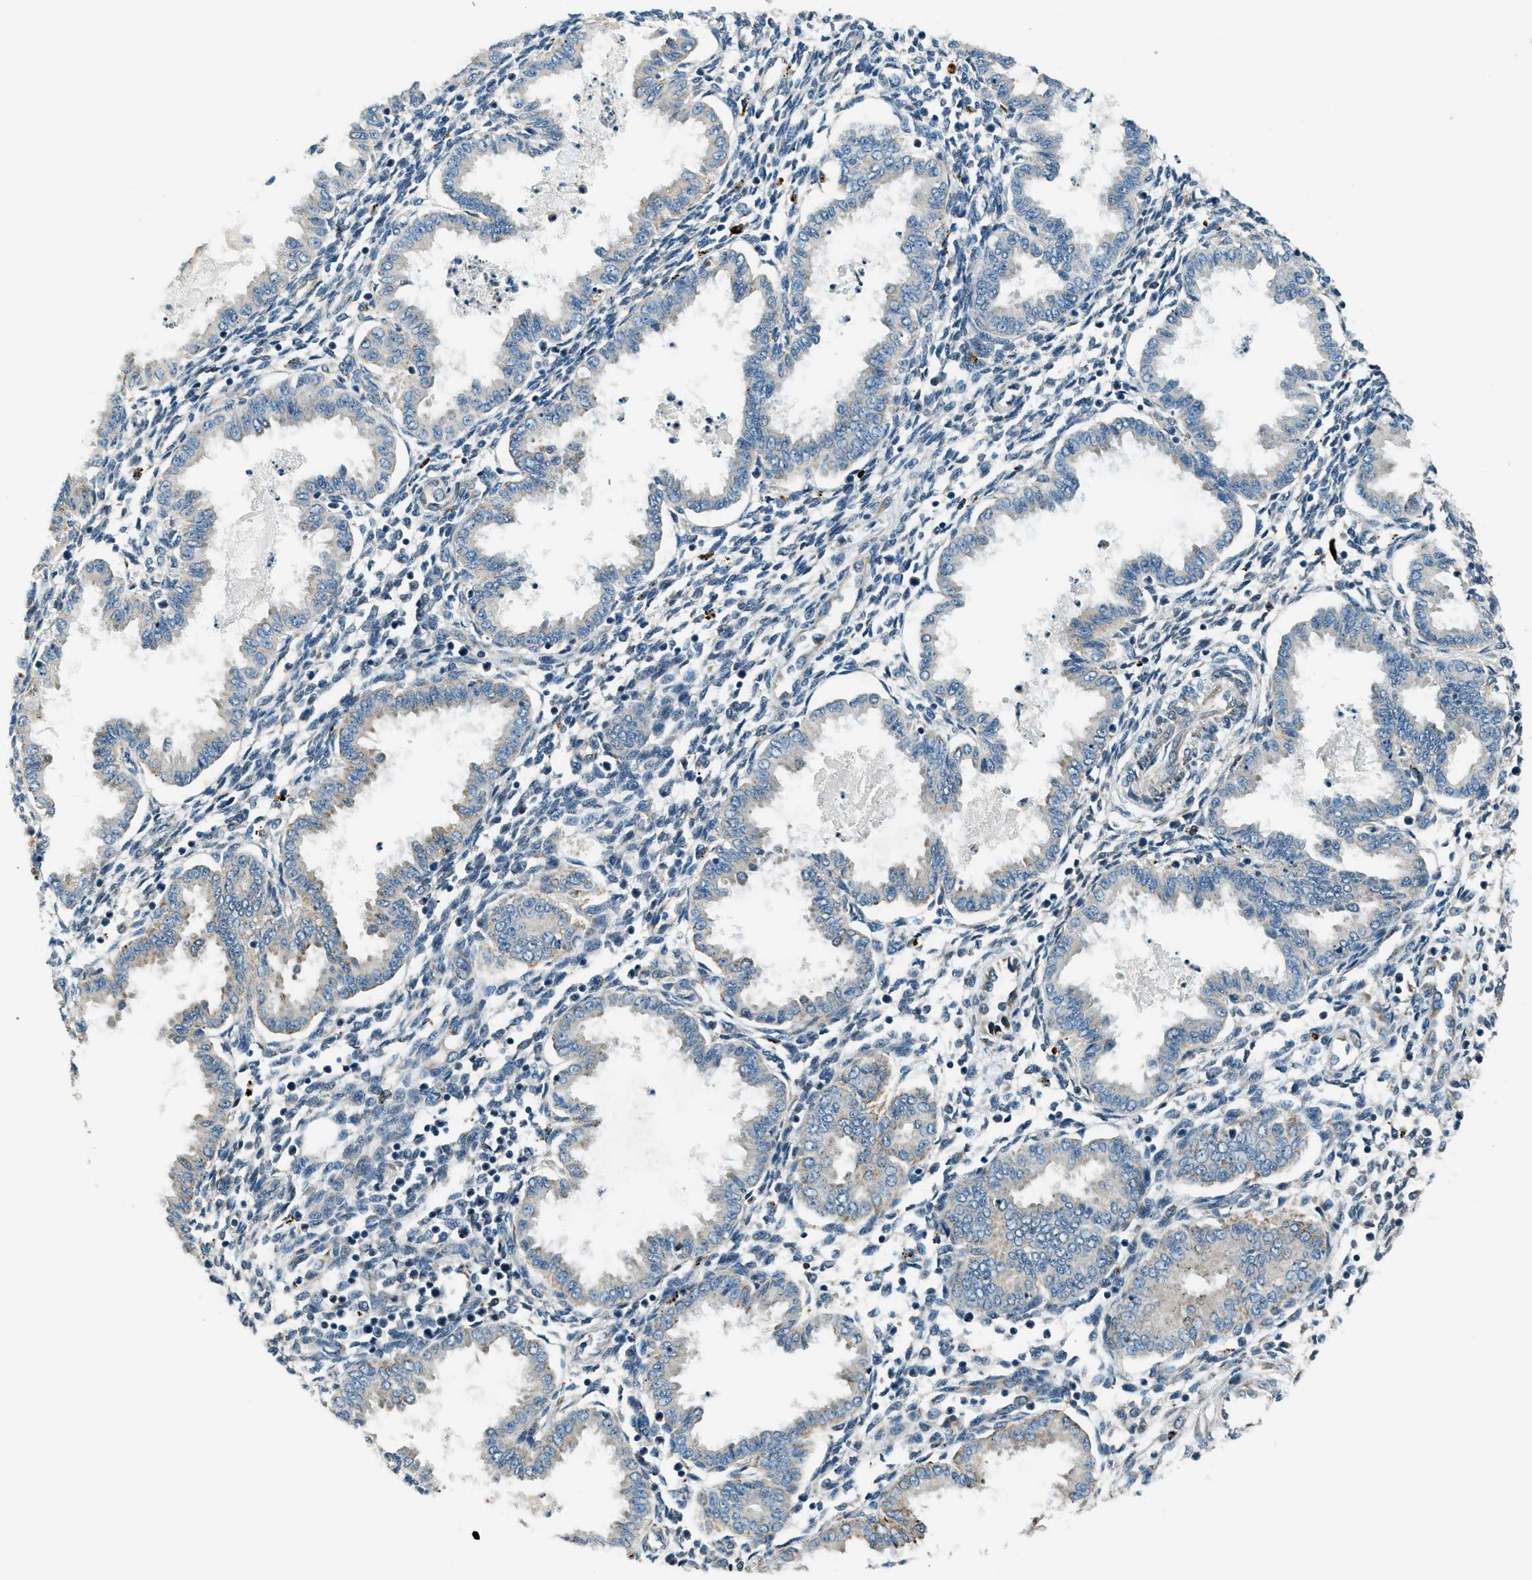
{"staining": {"intensity": "negative", "quantity": "none", "location": "none"}, "tissue": "endometrium", "cell_type": "Cells in endometrial stroma", "image_type": "normal", "snomed": [{"axis": "morphology", "description": "Normal tissue, NOS"}, {"axis": "topography", "description": "Endometrium"}], "caption": "High magnification brightfield microscopy of normal endometrium stained with DAB (brown) and counterstained with hematoxylin (blue): cells in endometrial stroma show no significant expression.", "gene": "GINM1", "patient": {"sex": "female", "age": 33}}